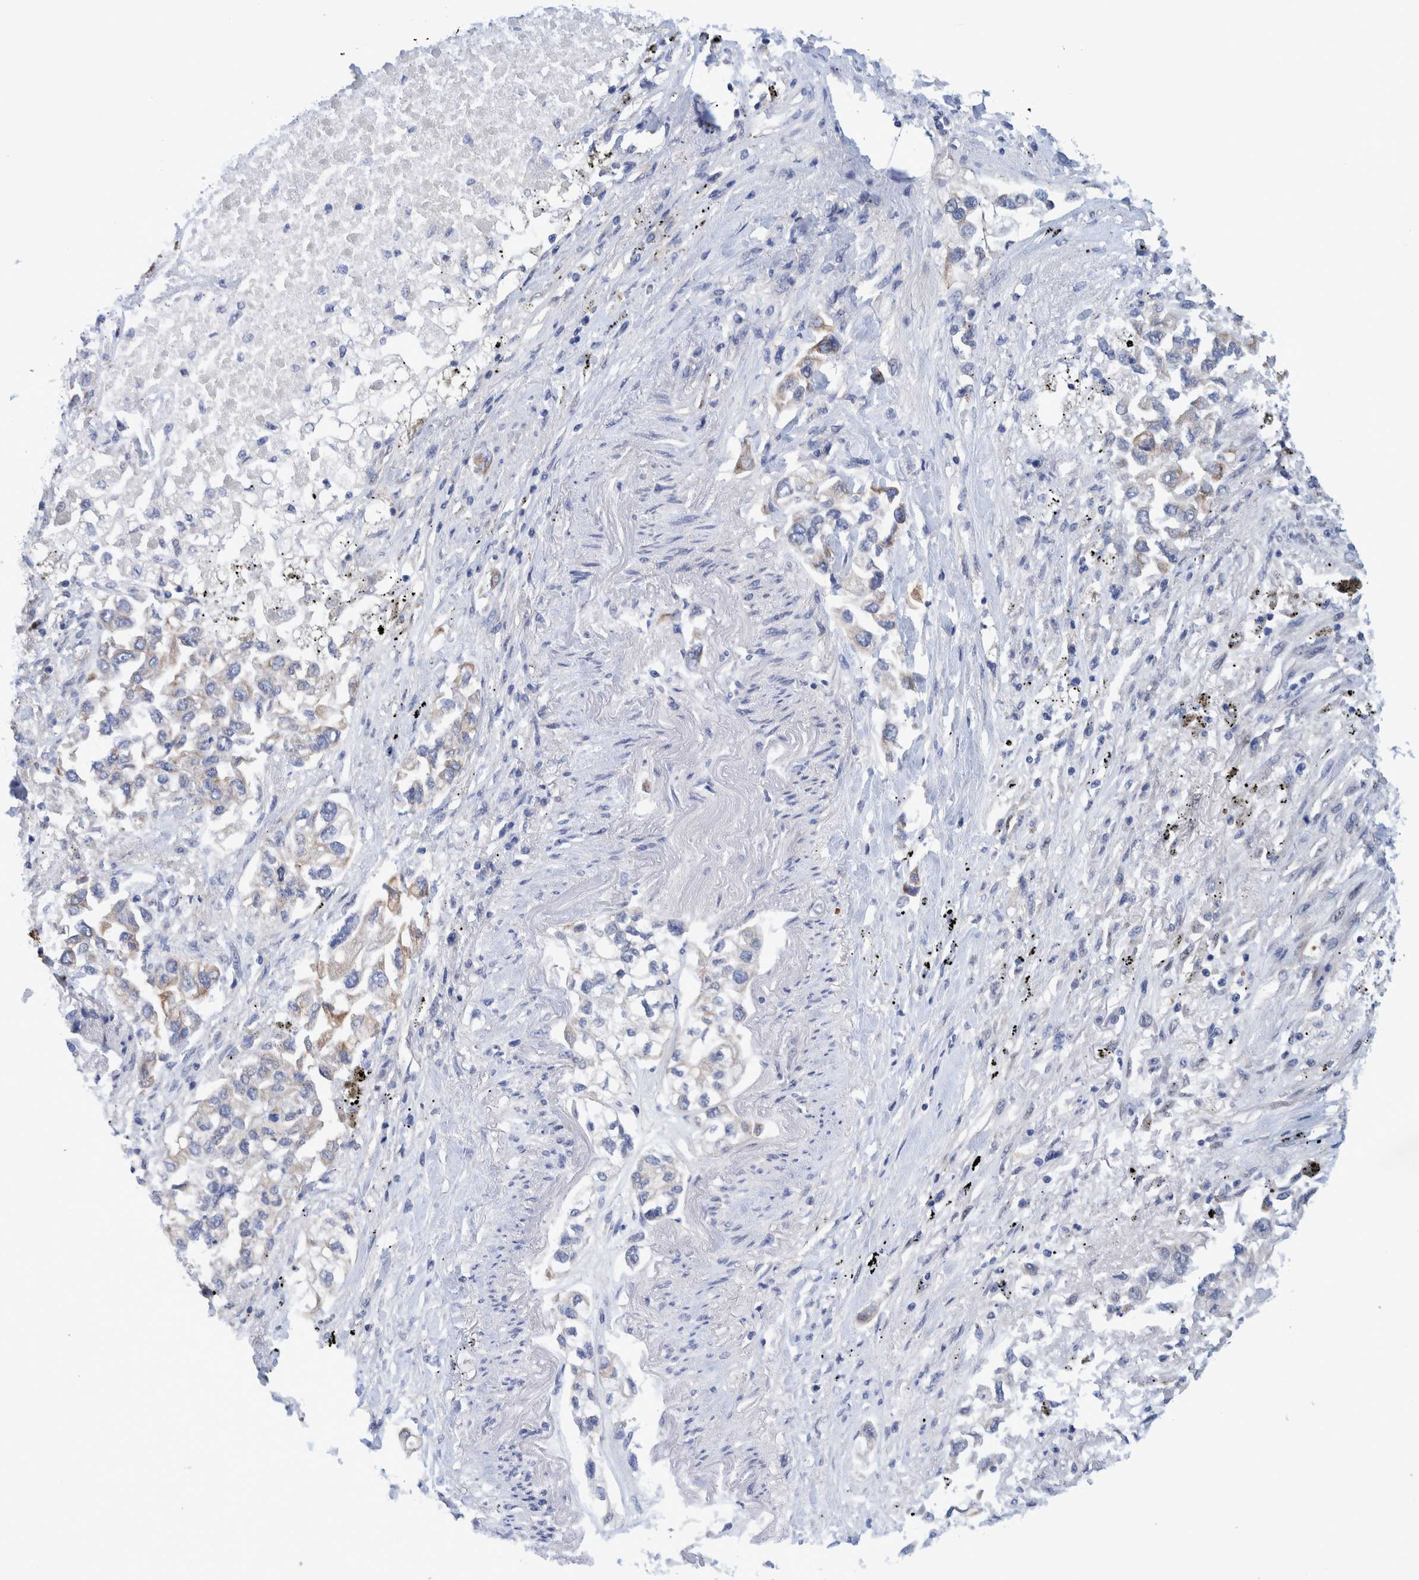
{"staining": {"intensity": "weak", "quantity": "25%-75%", "location": "cytoplasmic/membranous"}, "tissue": "lung cancer", "cell_type": "Tumor cells", "image_type": "cancer", "snomed": [{"axis": "morphology", "description": "Inflammation, NOS"}, {"axis": "morphology", "description": "Adenocarcinoma, NOS"}, {"axis": "topography", "description": "Lung"}], "caption": "A photomicrograph of lung adenocarcinoma stained for a protein displays weak cytoplasmic/membranous brown staining in tumor cells.", "gene": "PFAS", "patient": {"sex": "male", "age": 63}}